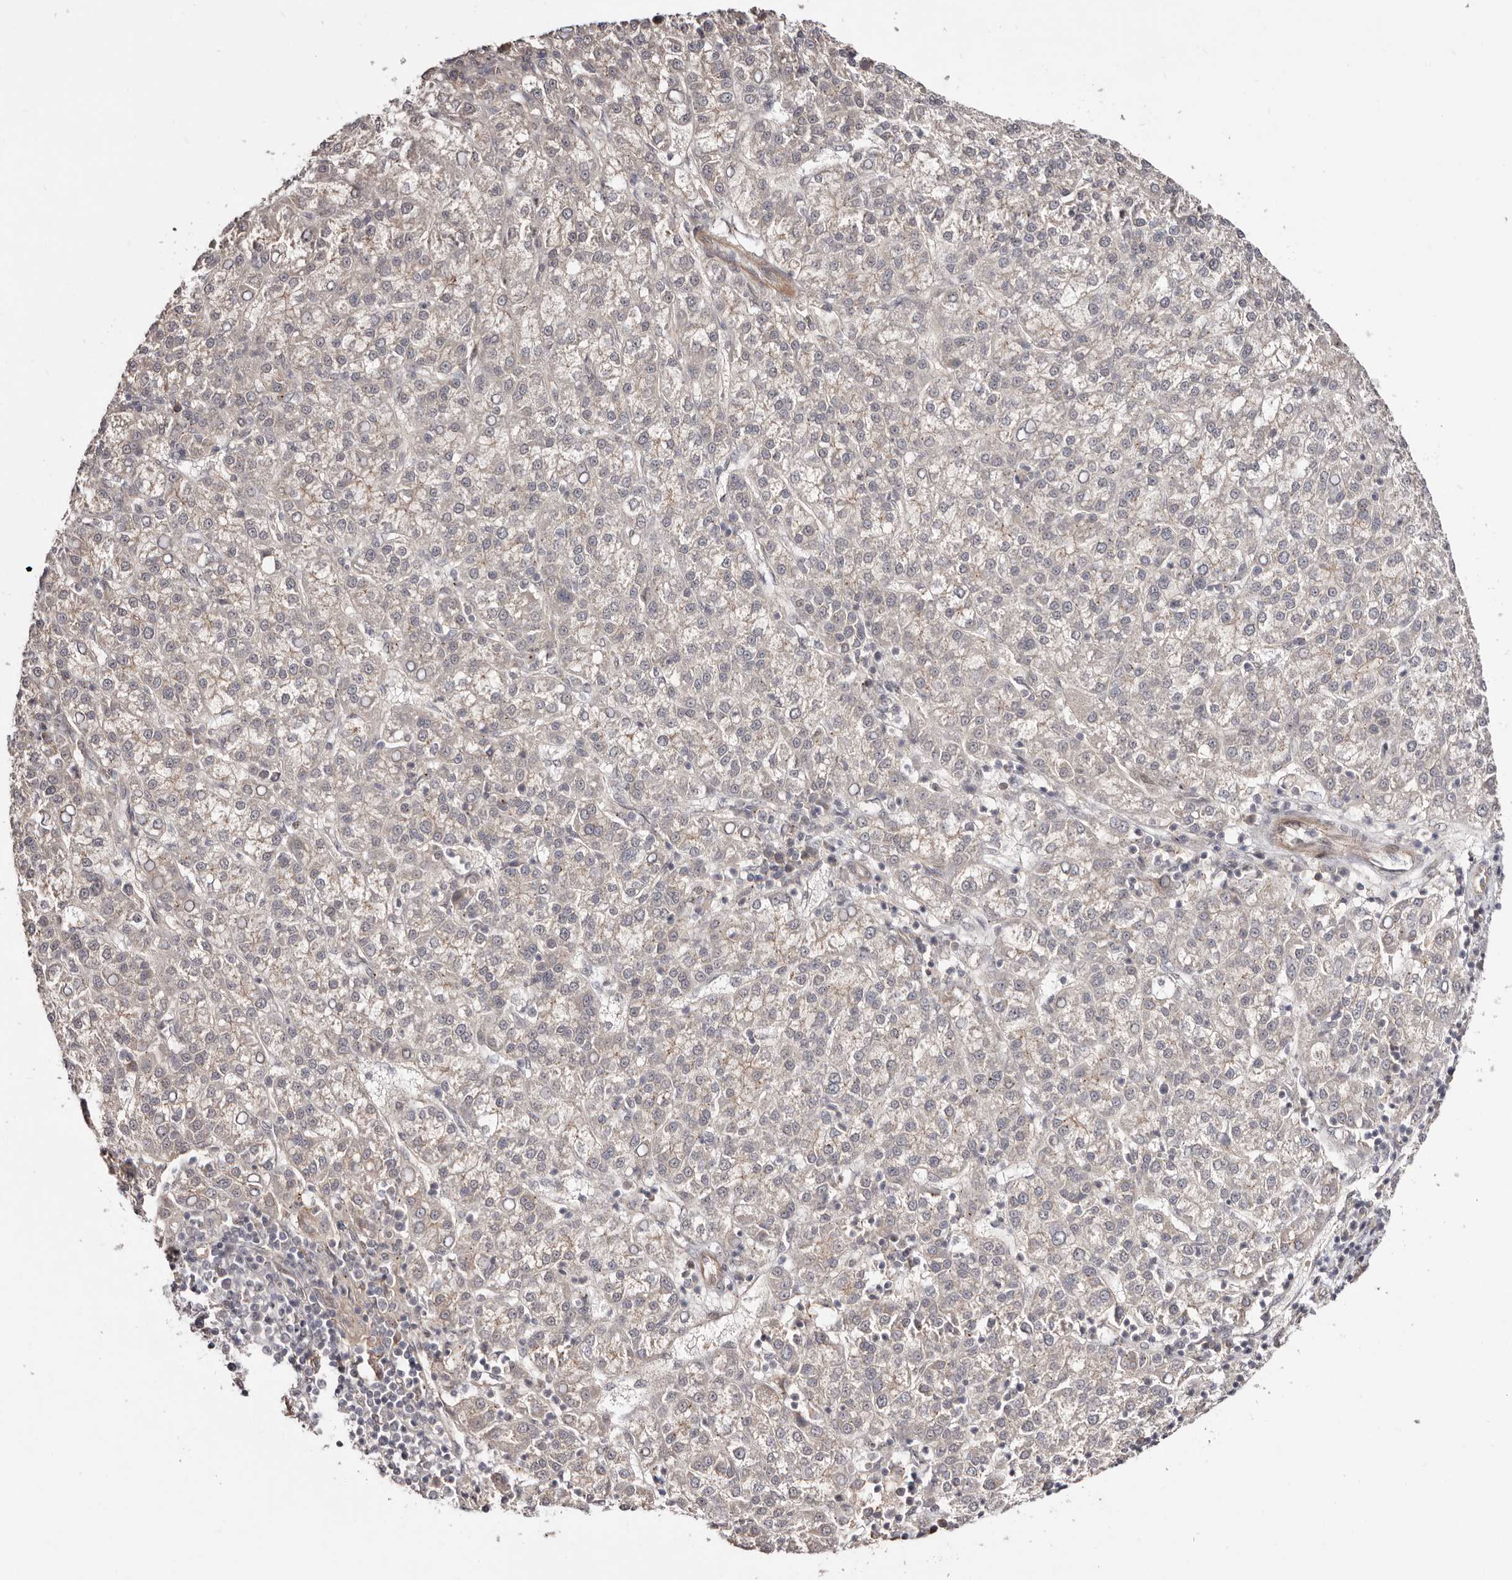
{"staining": {"intensity": "negative", "quantity": "none", "location": "none"}, "tissue": "liver cancer", "cell_type": "Tumor cells", "image_type": "cancer", "snomed": [{"axis": "morphology", "description": "Carcinoma, Hepatocellular, NOS"}, {"axis": "topography", "description": "Liver"}], "caption": "Protein analysis of liver hepatocellular carcinoma reveals no significant expression in tumor cells.", "gene": "EGR3", "patient": {"sex": "female", "age": 58}}